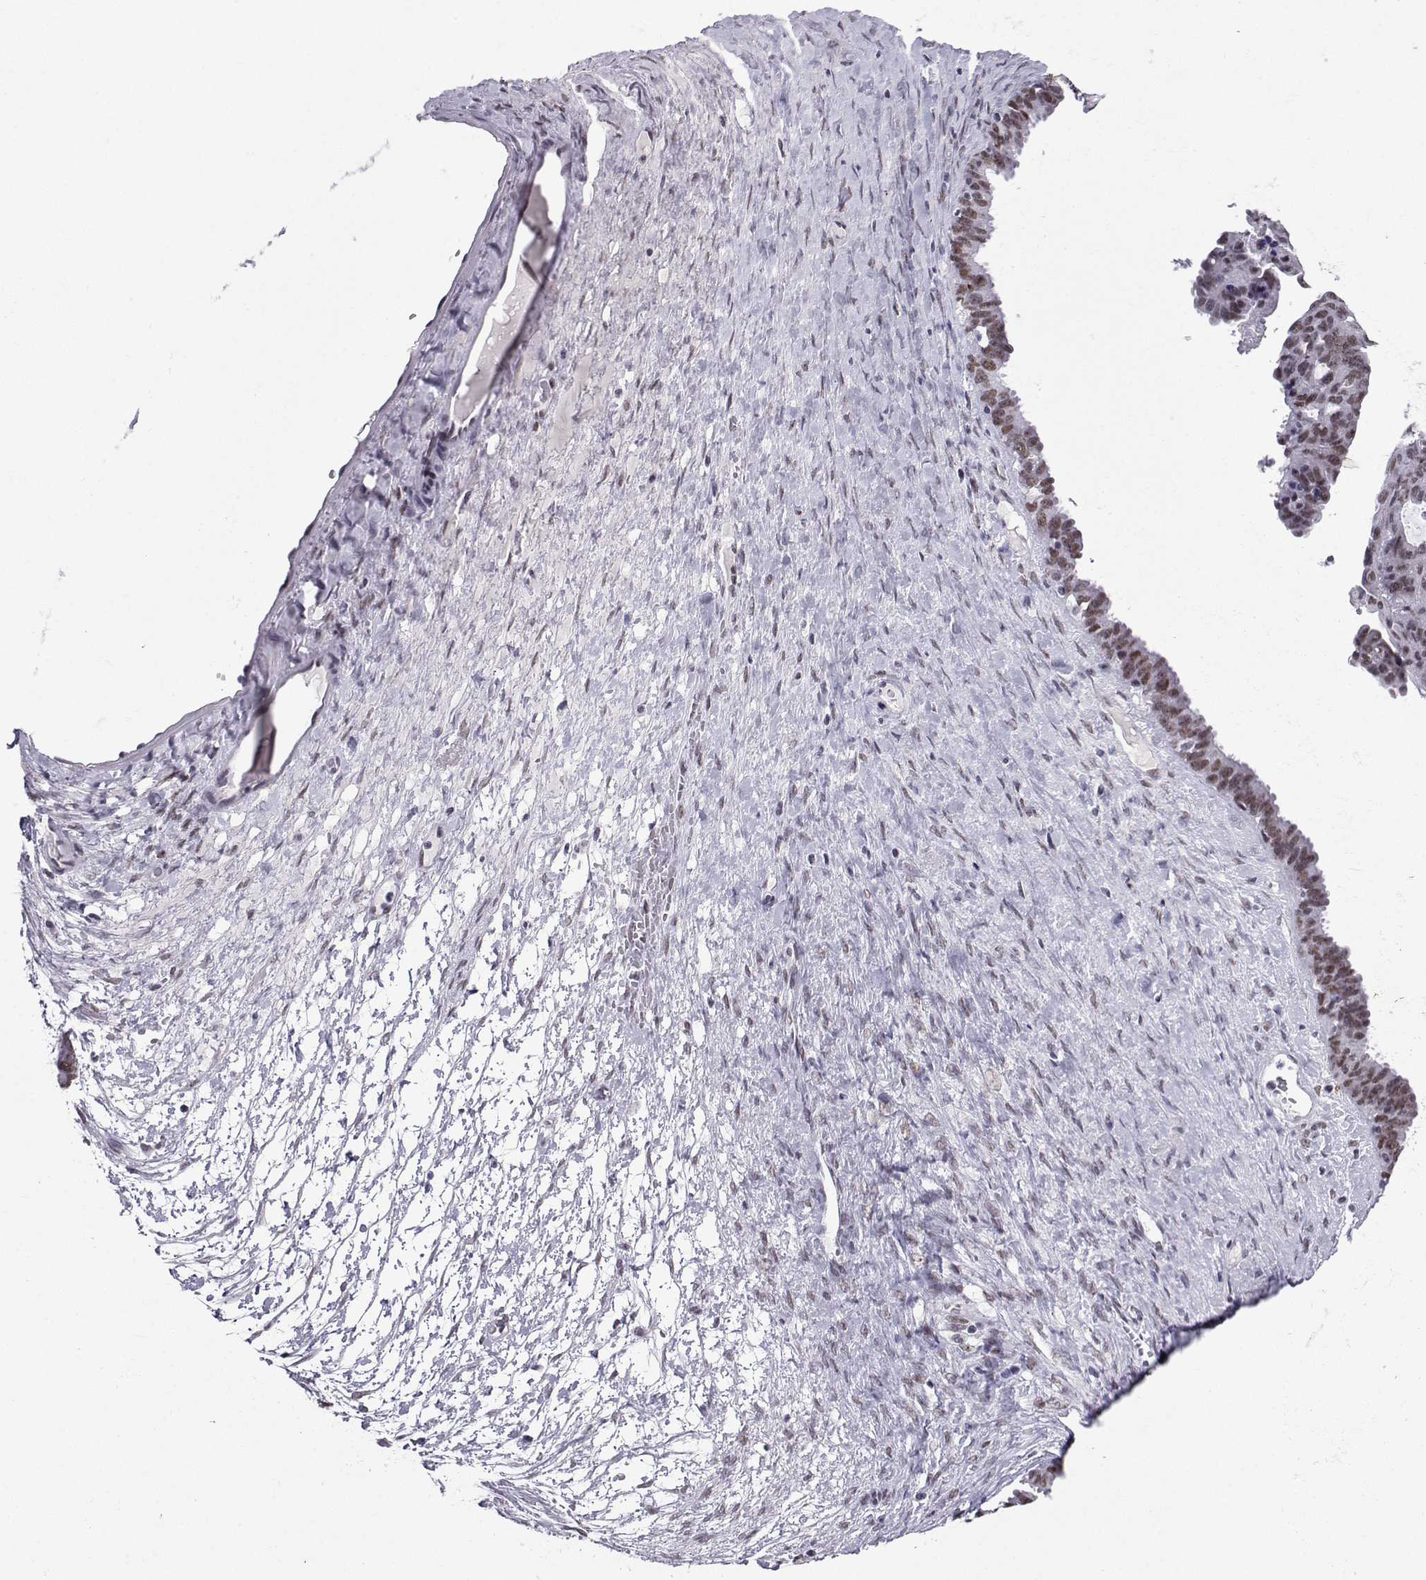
{"staining": {"intensity": "weak", "quantity": "25%-75%", "location": "nuclear"}, "tissue": "ovarian cancer", "cell_type": "Tumor cells", "image_type": "cancer", "snomed": [{"axis": "morphology", "description": "Cystadenocarcinoma, serous, NOS"}, {"axis": "topography", "description": "Ovary"}], "caption": "This image reveals ovarian cancer stained with IHC to label a protein in brown. The nuclear of tumor cells show weak positivity for the protein. Nuclei are counter-stained blue.", "gene": "LORICRIN", "patient": {"sex": "female", "age": 71}}